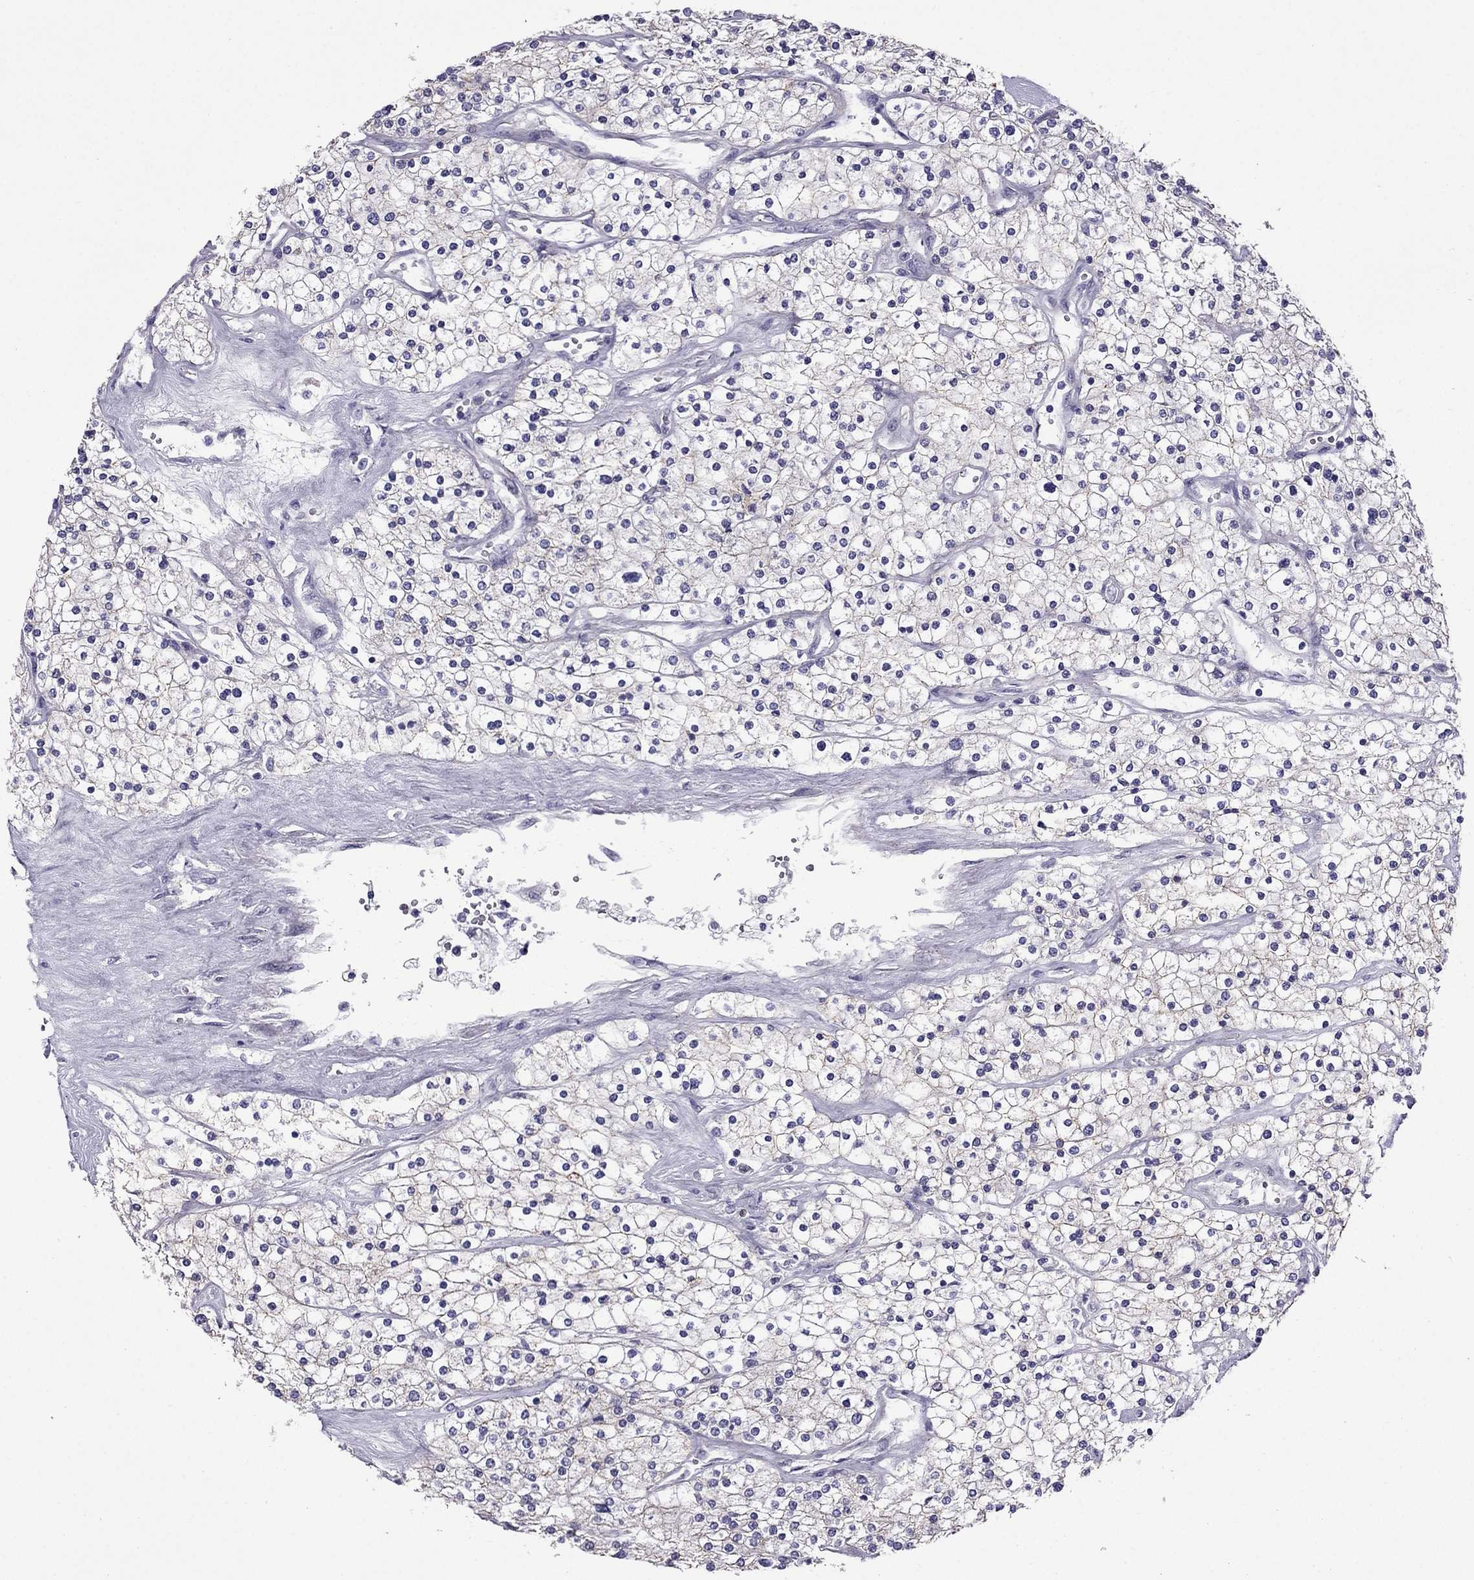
{"staining": {"intensity": "negative", "quantity": "none", "location": "none"}, "tissue": "renal cancer", "cell_type": "Tumor cells", "image_type": "cancer", "snomed": [{"axis": "morphology", "description": "Adenocarcinoma, NOS"}, {"axis": "topography", "description": "Kidney"}], "caption": "A high-resolution photomicrograph shows immunohistochemistry staining of renal cancer (adenocarcinoma), which displays no significant expression in tumor cells.", "gene": "MYBPH", "patient": {"sex": "male", "age": 80}}